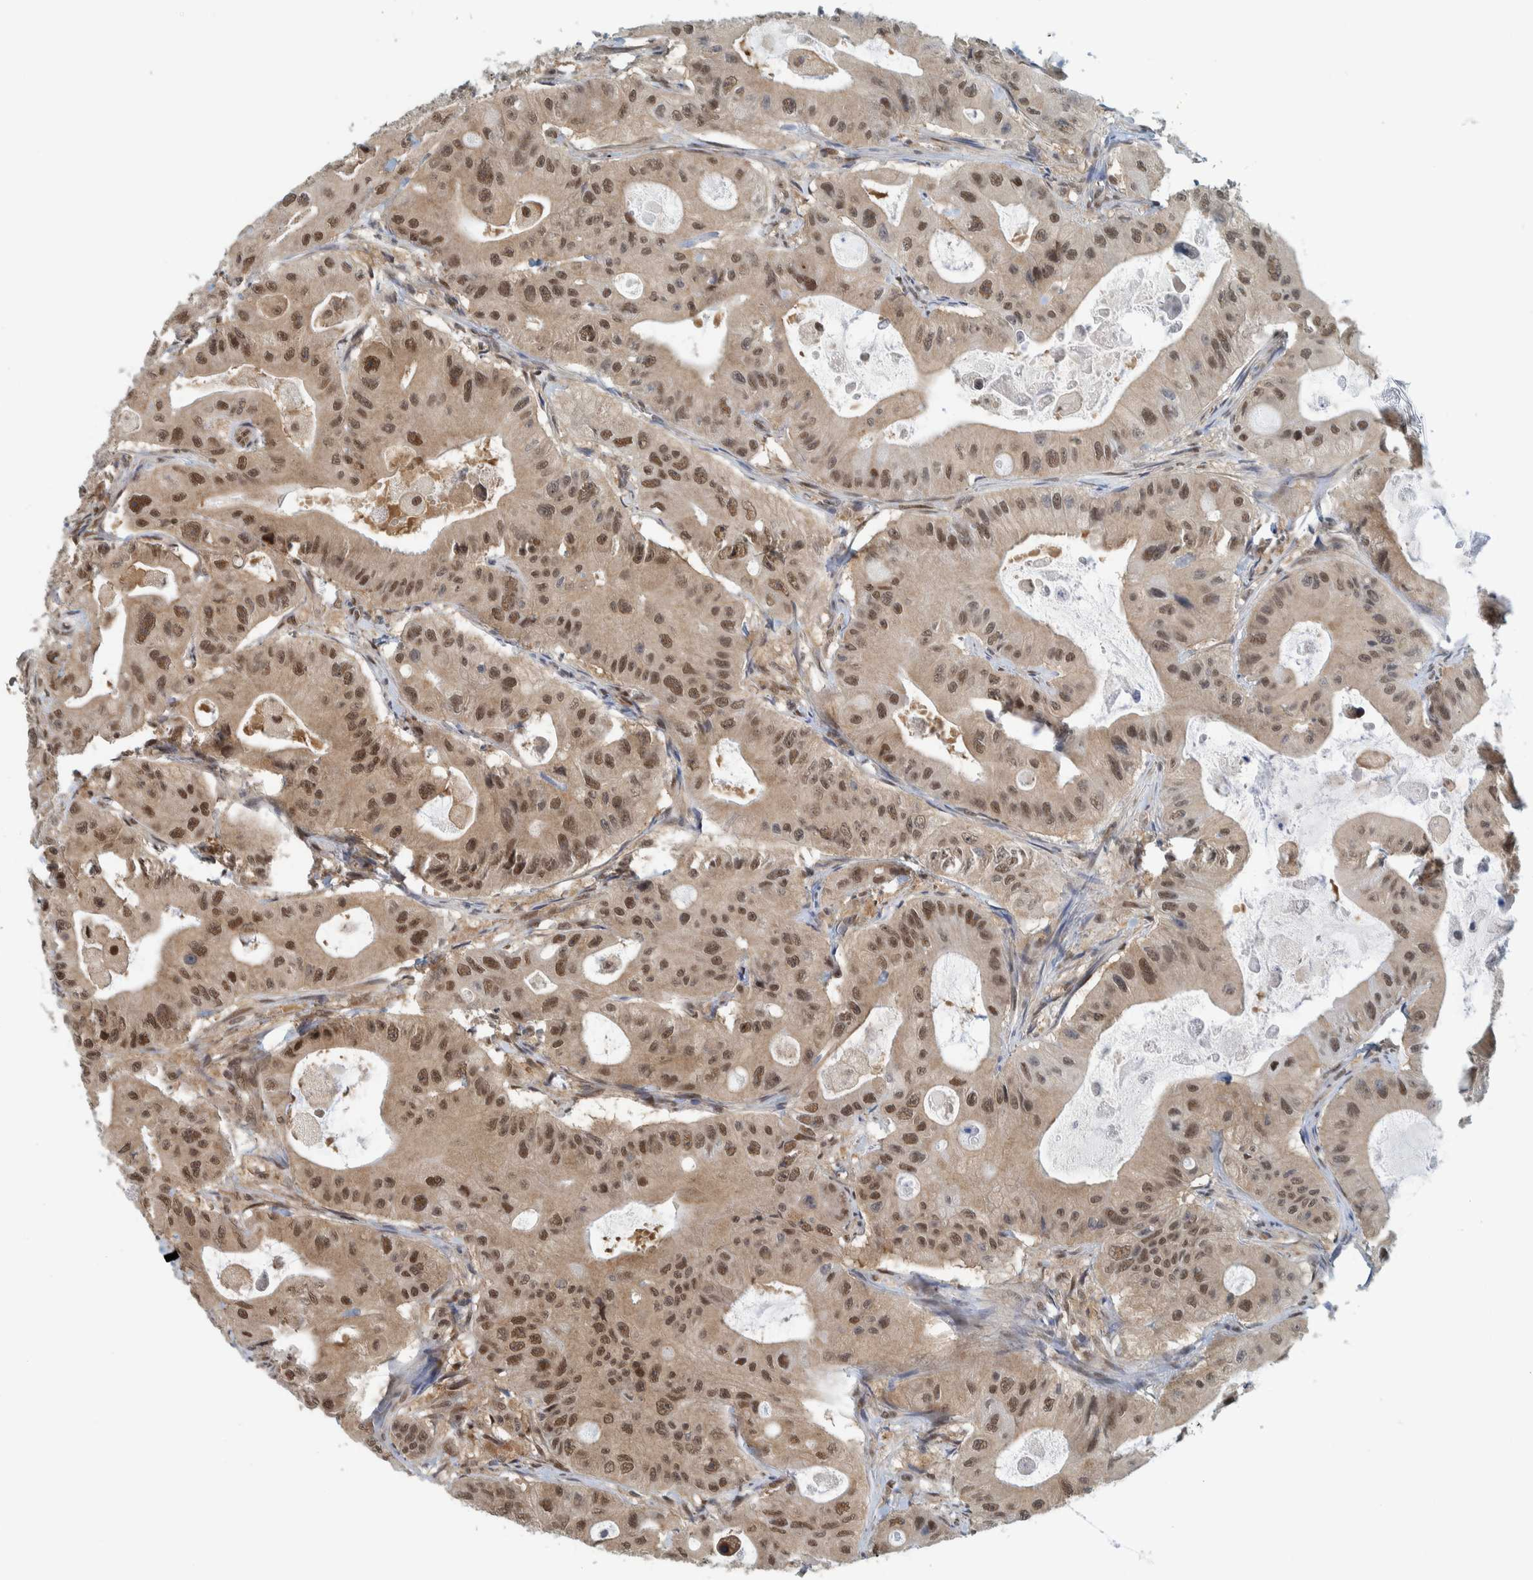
{"staining": {"intensity": "moderate", "quantity": ">75%", "location": "nuclear"}, "tissue": "colorectal cancer", "cell_type": "Tumor cells", "image_type": "cancer", "snomed": [{"axis": "morphology", "description": "Adenocarcinoma, NOS"}, {"axis": "topography", "description": "Colon"}], "caption": "Colorectal cancer (adenocarcinoma) tissue demonstrates moderate nuclear staining in about >75% of tumor cells, visualized by immunohistochemistry.", "gene": "COPS3", "patient": {"sex": "female", "age": 46}}